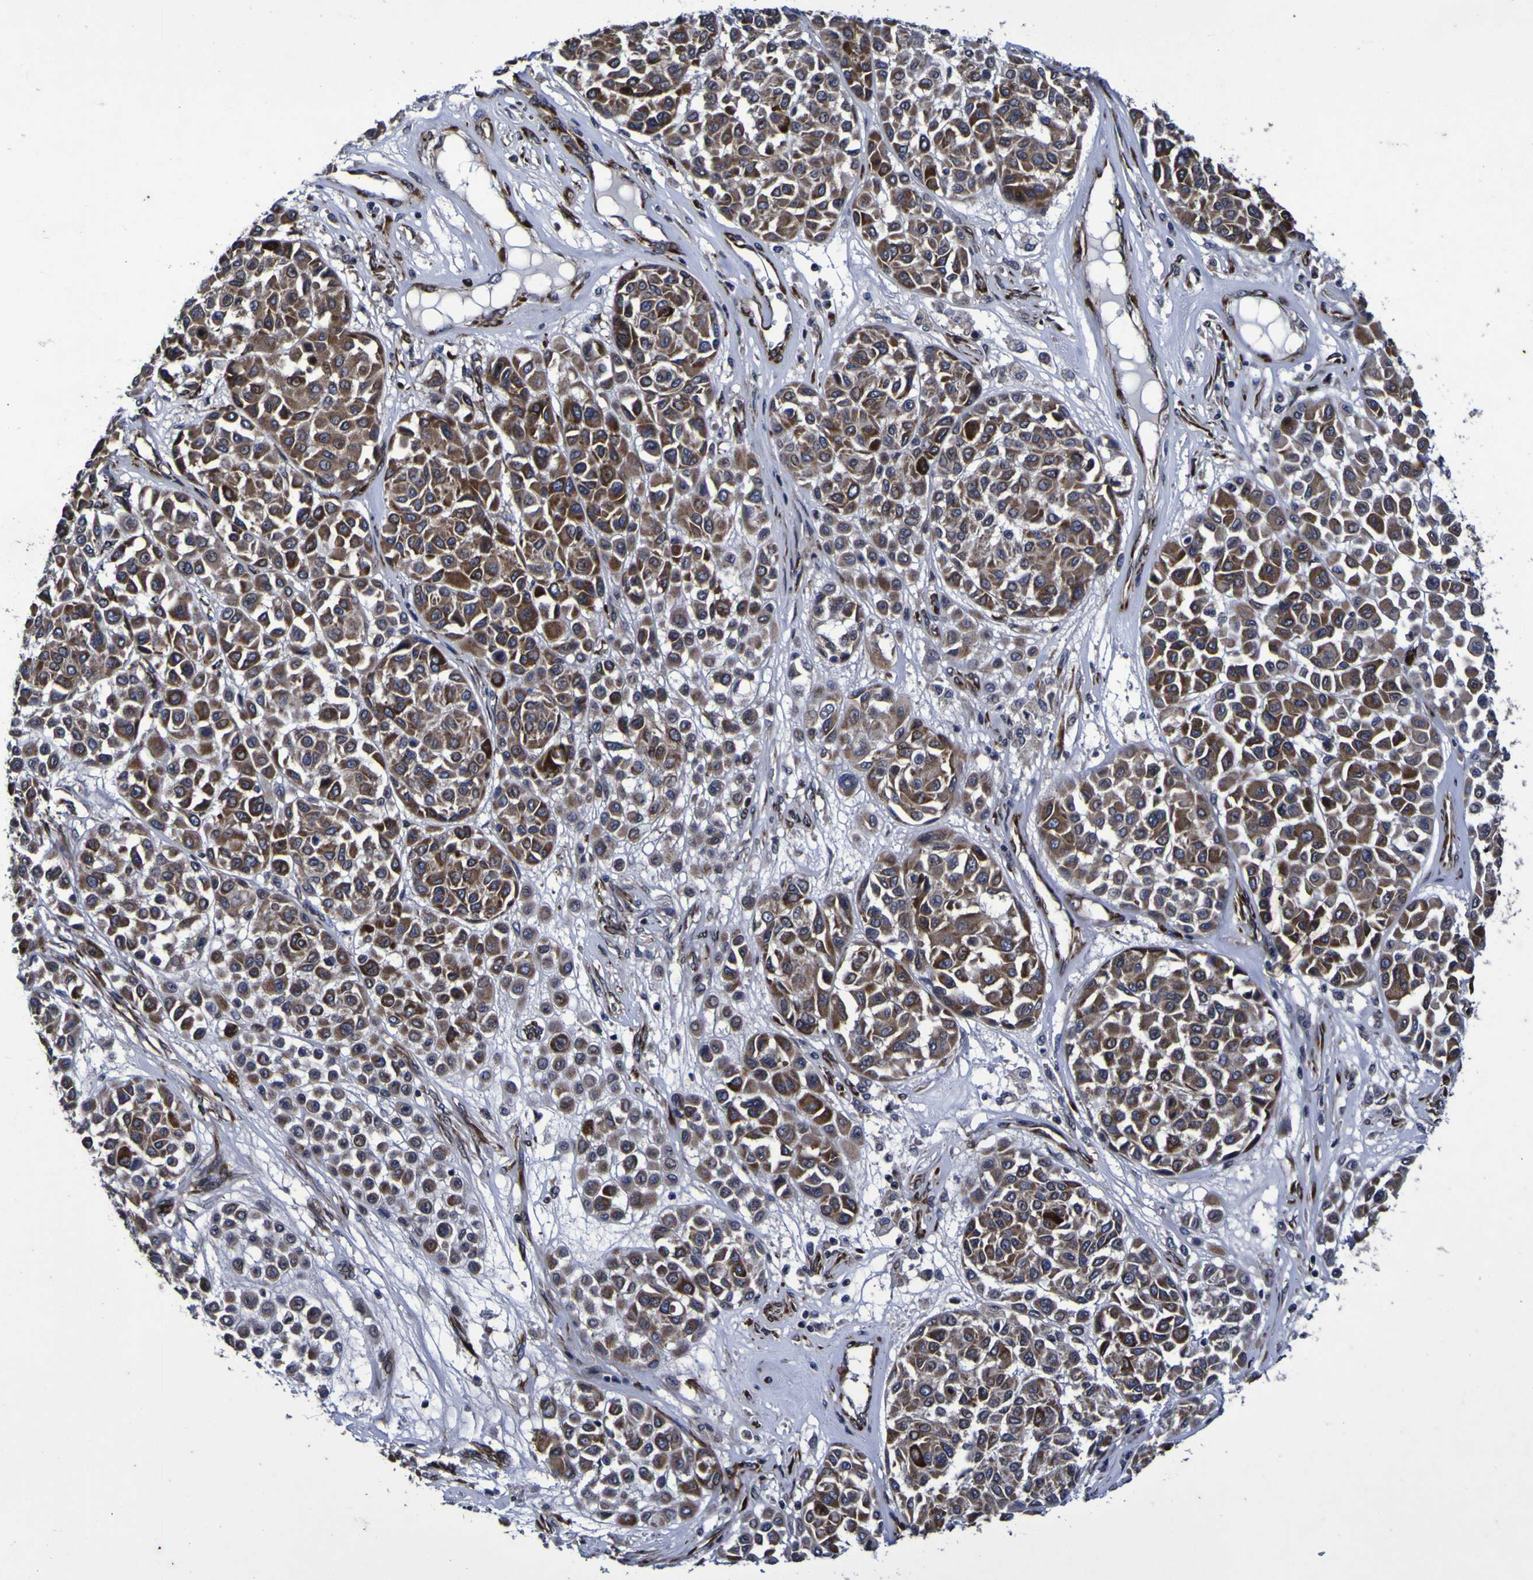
{"staining": {"intensity": "moderate", "quantity": ">75%", "location": "cytoplasmic/membranous"}, "tissue": "melanoma", "cell_type": "Tumor cells", "image_type": "cancer", "snomed": [{"axis": "morphology", "description": "Malignant melanoma, Metastatic site"}, {"axis": "topography", "description": "Soft tissue"}], "caption": "Protein expression analysis of malignant melanoma (metastatic site) shows moderate cytoplasmic/membranous staining in approximately >75% of tumor cells.", "gene": "P3H1", "patient": {"sex": "male", "age": 41}}